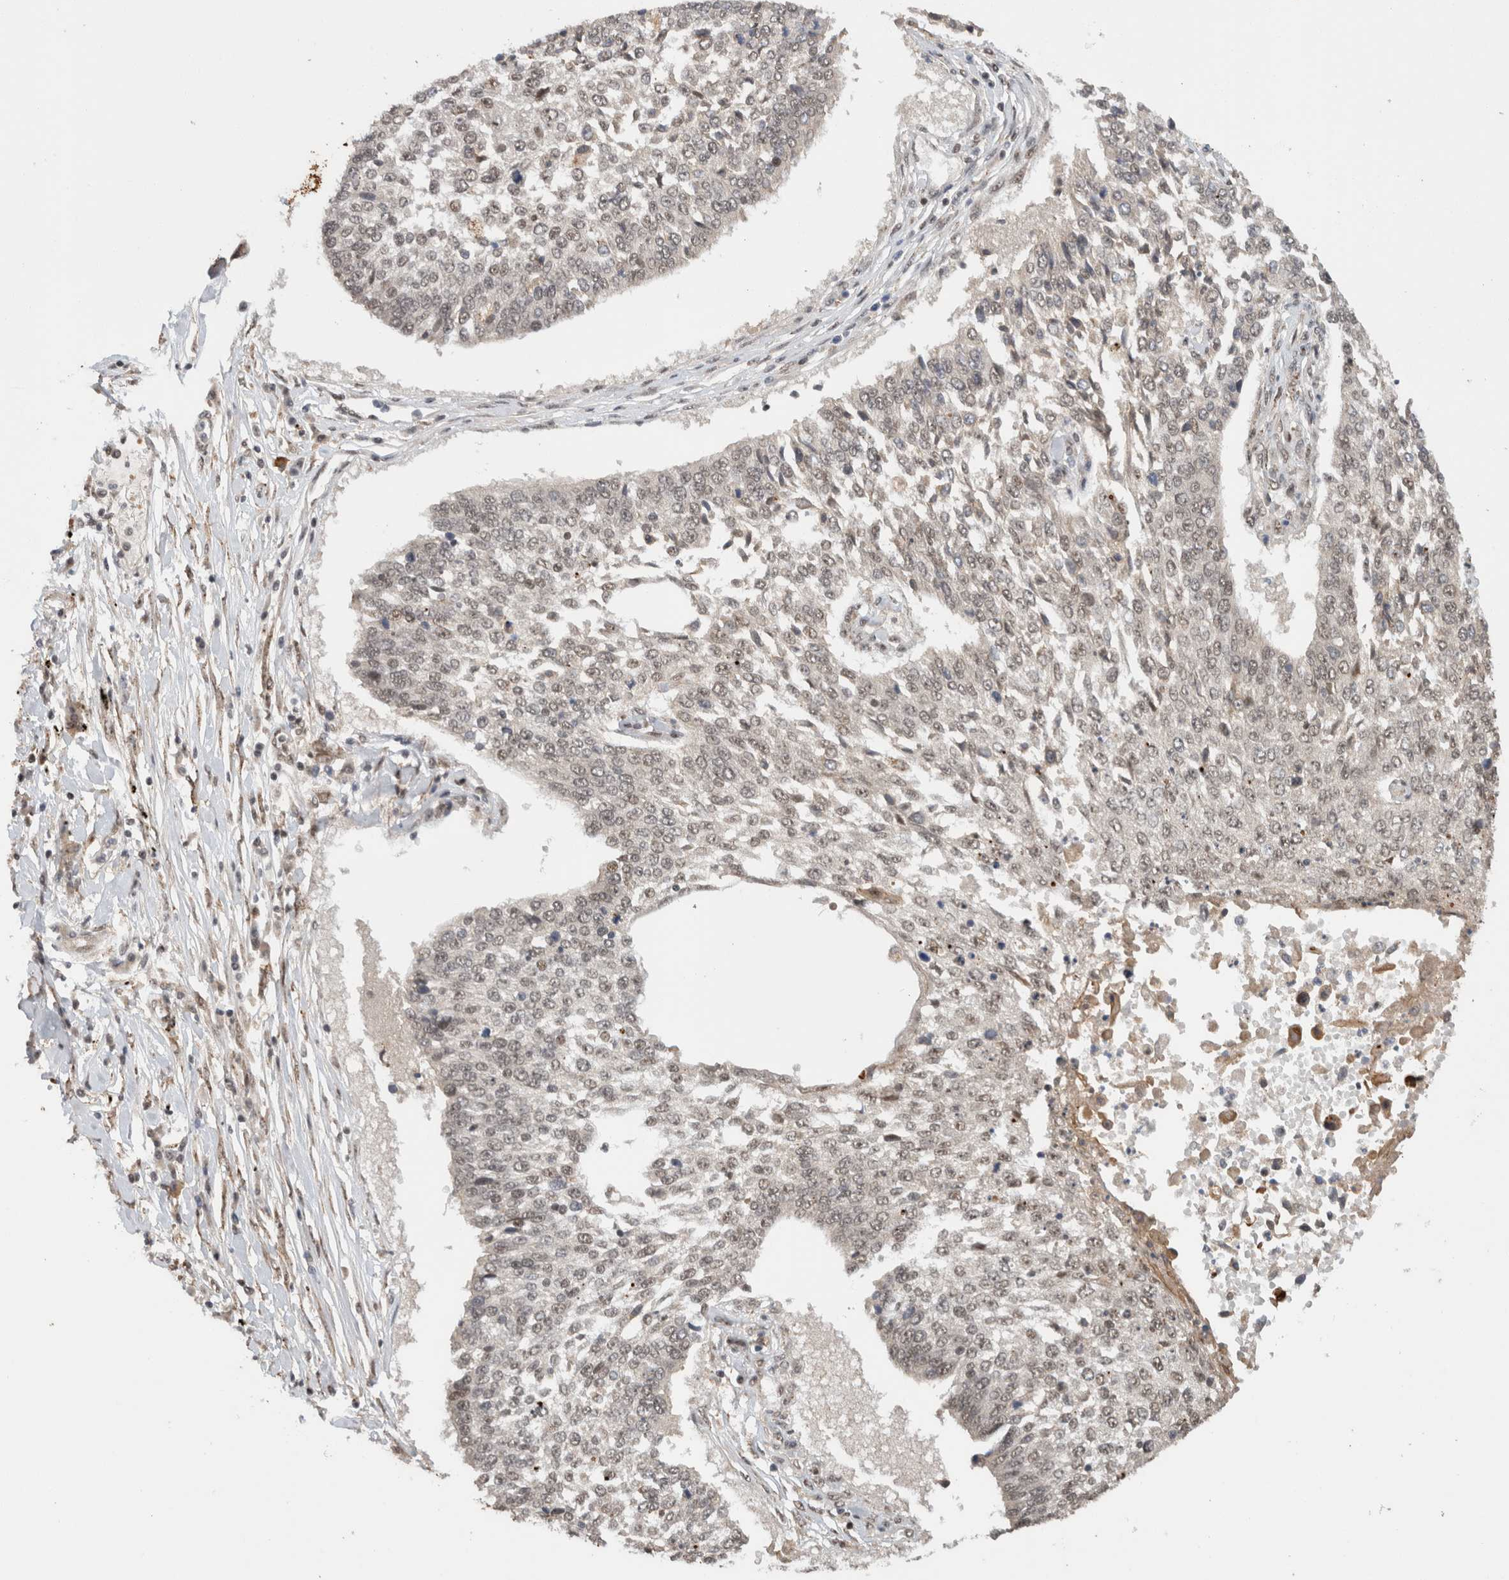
{"staining": {"intensity": "weak", "quantity": ">75%", "location": "nuclear"}, "tissue": "lung cancer", "cell_type": "Tumor cells", "image_type": "cancer", "snomed": [{"axis": "morphology", "description": "Normal tissue, NOS"}, {"axis": "morphology", "description": "Squamous cell carcinoma, NOS"}, {"axis": "topography", "description": "Cartilage tissue"}, {"axis": "topography", "description": "Bronchus"}, {"axis": "topography", "description": "Lung"}, {"axis": "topography", "description": "Peripheral nerve tissue"}], "caption": "IHC (DAB (3,3'-diaminobenzidine)) staining of lung cancer (squamous cell carcinoma) demonstrates weak nuclear protein positivity in approximately >75% of tumor cells.", "gene": "MPHOSPH6", "patient": {"sex": "female", "age": 49}}